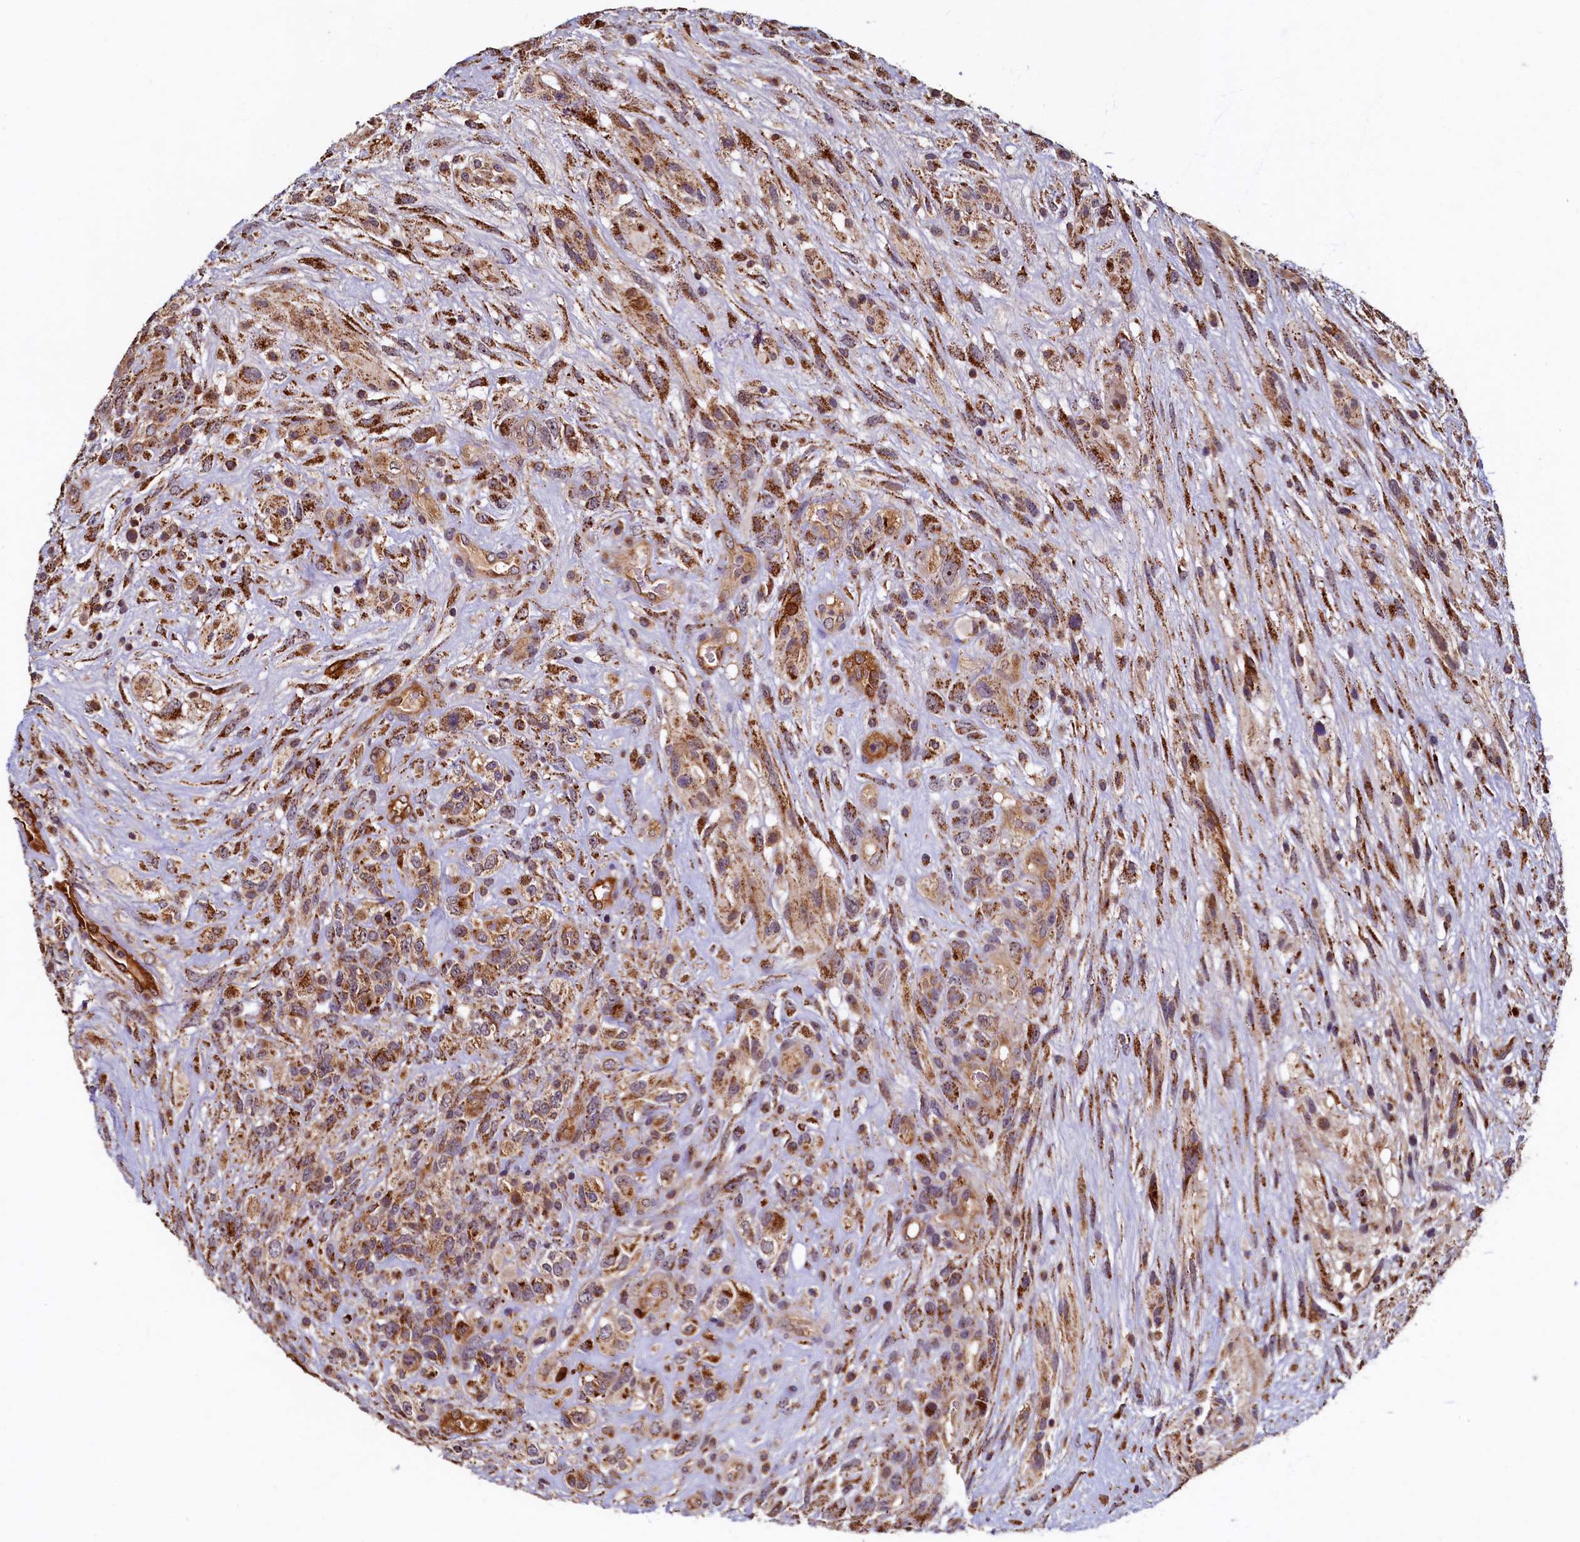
{"staining": {"intensity": "moderate", "quantity": ">75%", "location": "cytoplasmic/membranous"}, "tissue": "glioma", "cell_type": "Tumor cells", "image_type": "cancer", "snomed": [{"axis": "morphology", "description": "Glioma, malignant, High grade"}, {"axis": "topography", "description": "Brain"}], "caption": "Glioma stained with a protein marker displays moderate staining in tumor cells.", "gene": "NCKAP5L", "patient": {"sex": "male", "age": 61}}